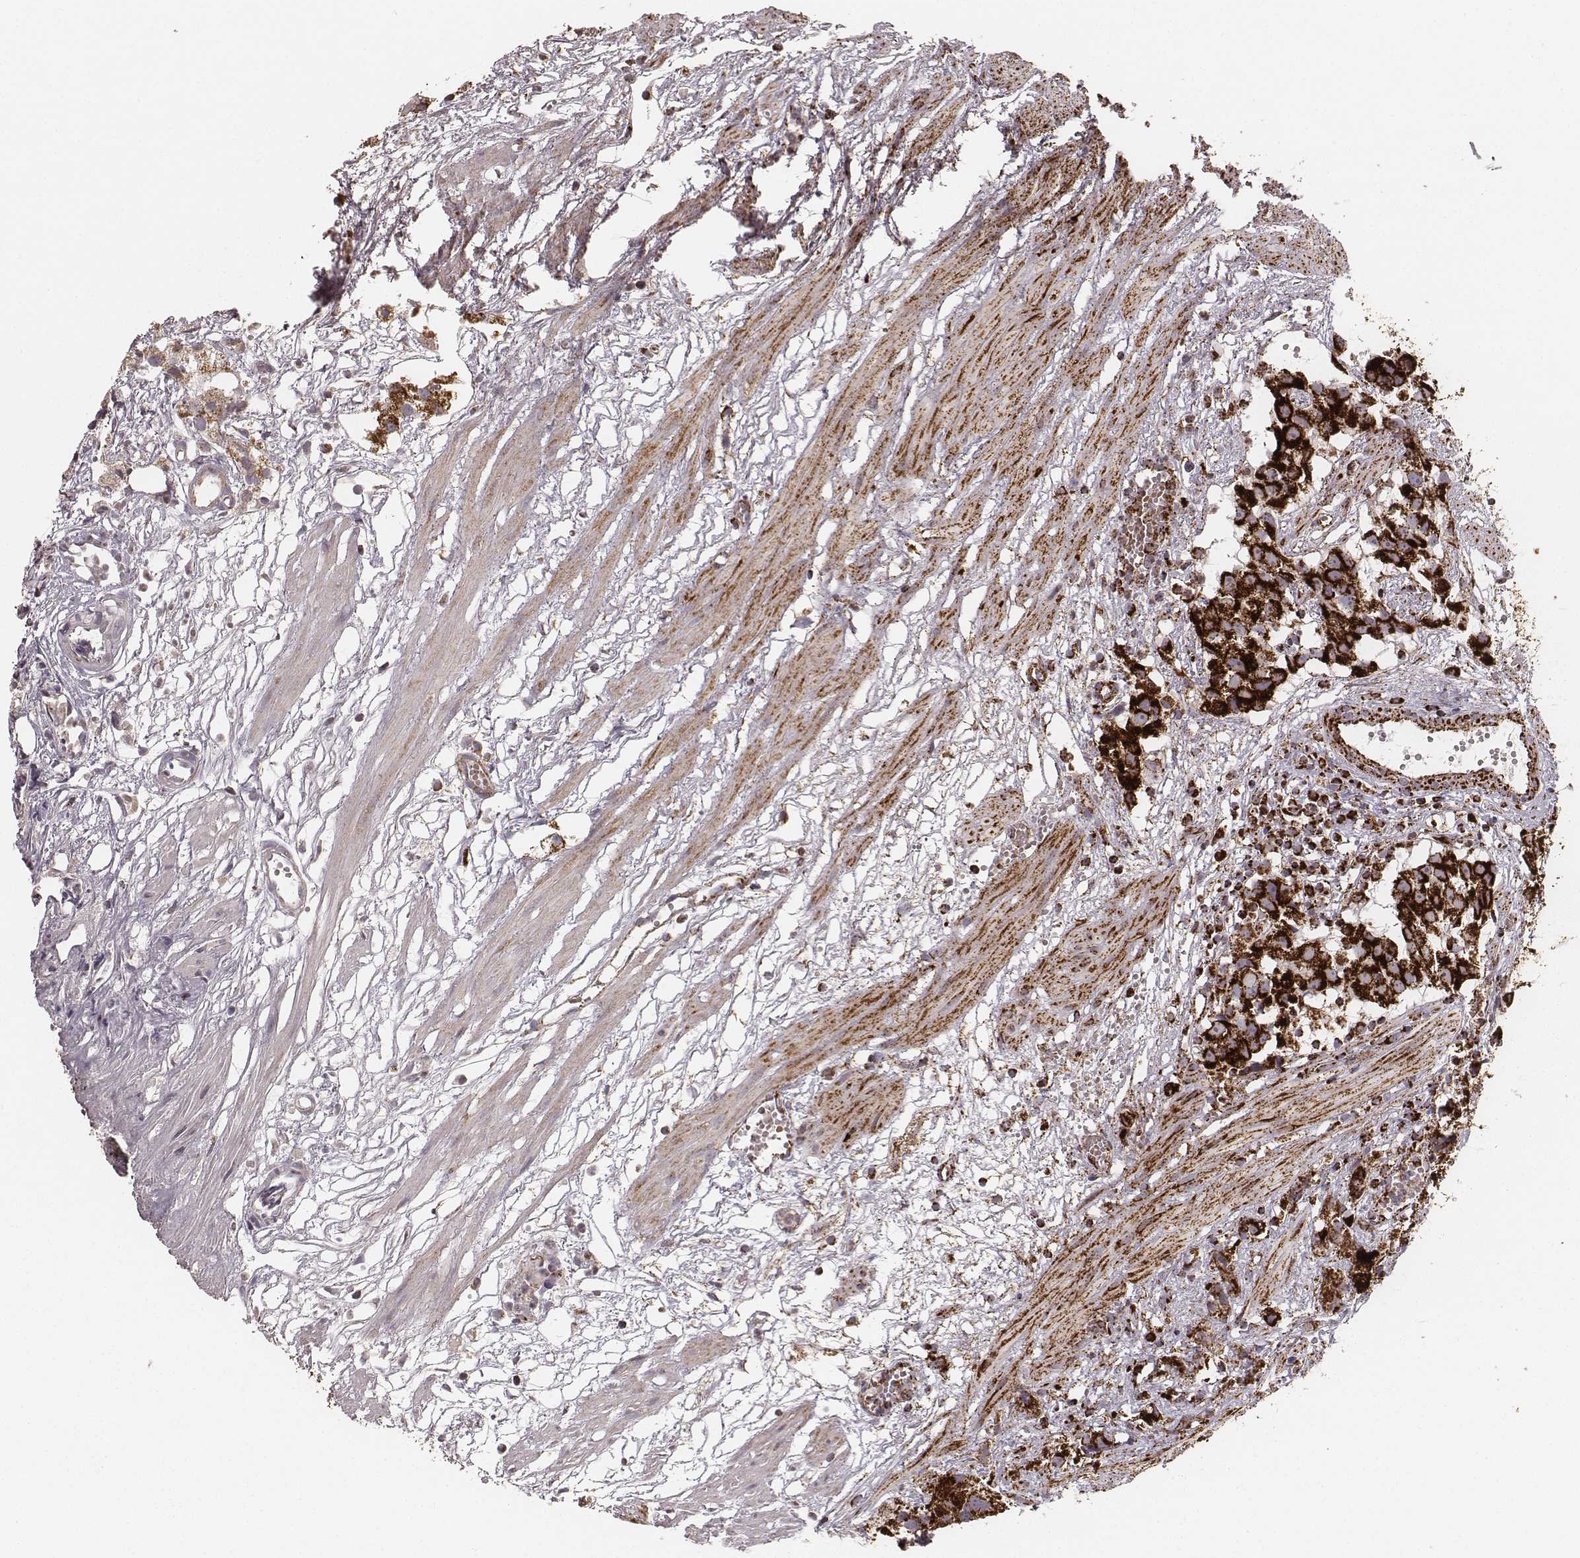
{"staining": {"intensity": "strong", "quantity": ">75%", "location": "cytoplasmic/membranous"}, "tissue": "prostate cancer", "cell_type": "Tumor cells", "image_type": "cancer", "snomed": [{"axis": "morphology", "description": "Adenocarcinoma, High grade"}, {"axis": "topography", "description": "Prostate"}], "caption": "Prostate high-grade adenocarcinoma was stained to show a protein in brown. There is high levels of strong cytoplasmic/membranous positivity in about >75% of tumor cells. The staining was performed using DAB (3,3'-diaminobenzidine), with brown indicating positive protein expression. Nuclei are stained blue with hematoxylin.", "gene": "TUFM", "patient": {"sex": "male", "age": 68}}